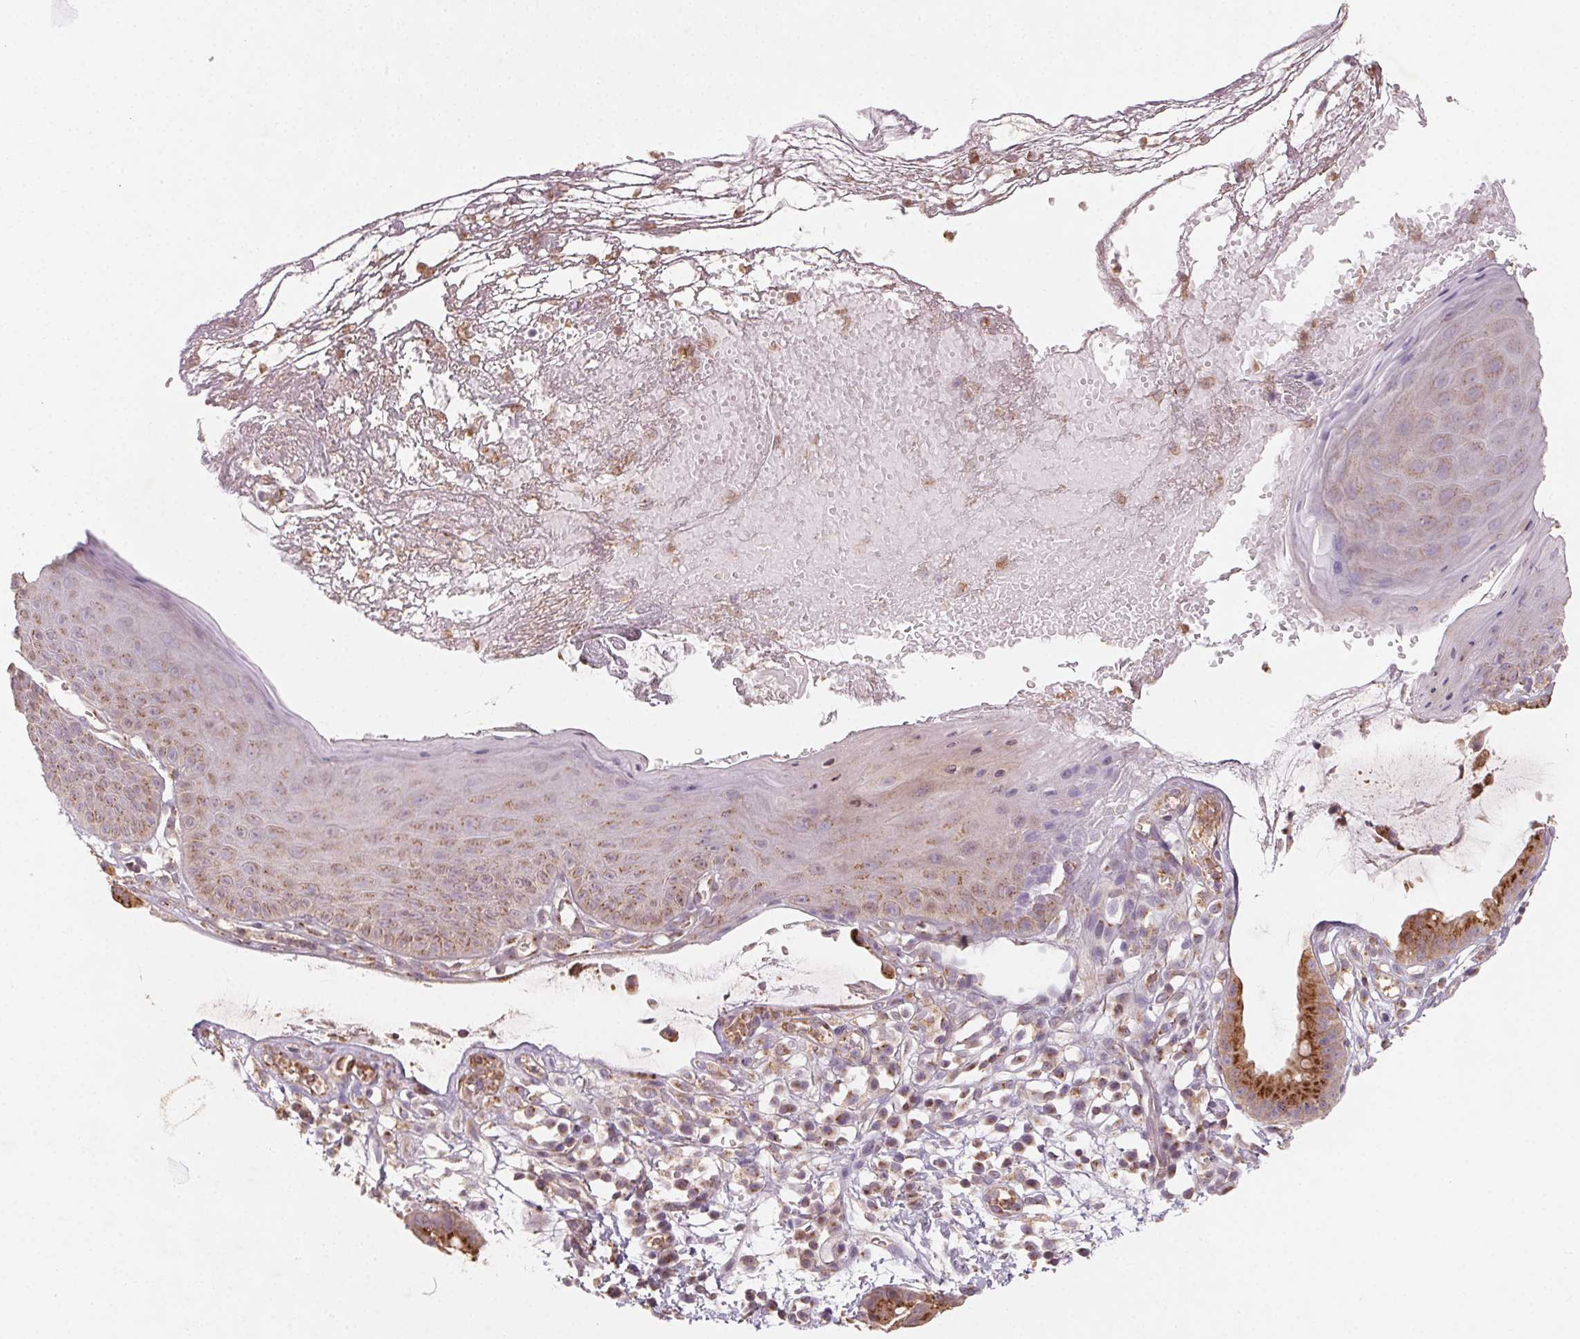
{"staining": {"intensity": "weak", "quantity": ">75%", "location": "cytoplasmic/membranous"}, "tissue": "skin", "cell_type": "Epidermal cells", "image_type": "normal", "snomed": [{"axis": "morphology", "description": "Normal tissue, NOS"}, {"axis": "topography", "description": "Anal"}], "caption": "DAB immunohistochemical staining of unremarkable skin exhibits weak cytoplasmic/membranous protein positivity in approximately >75% of epidermal cells.", "gene": "AP1S1", "patient": {"sex": "male", "age": 53}}